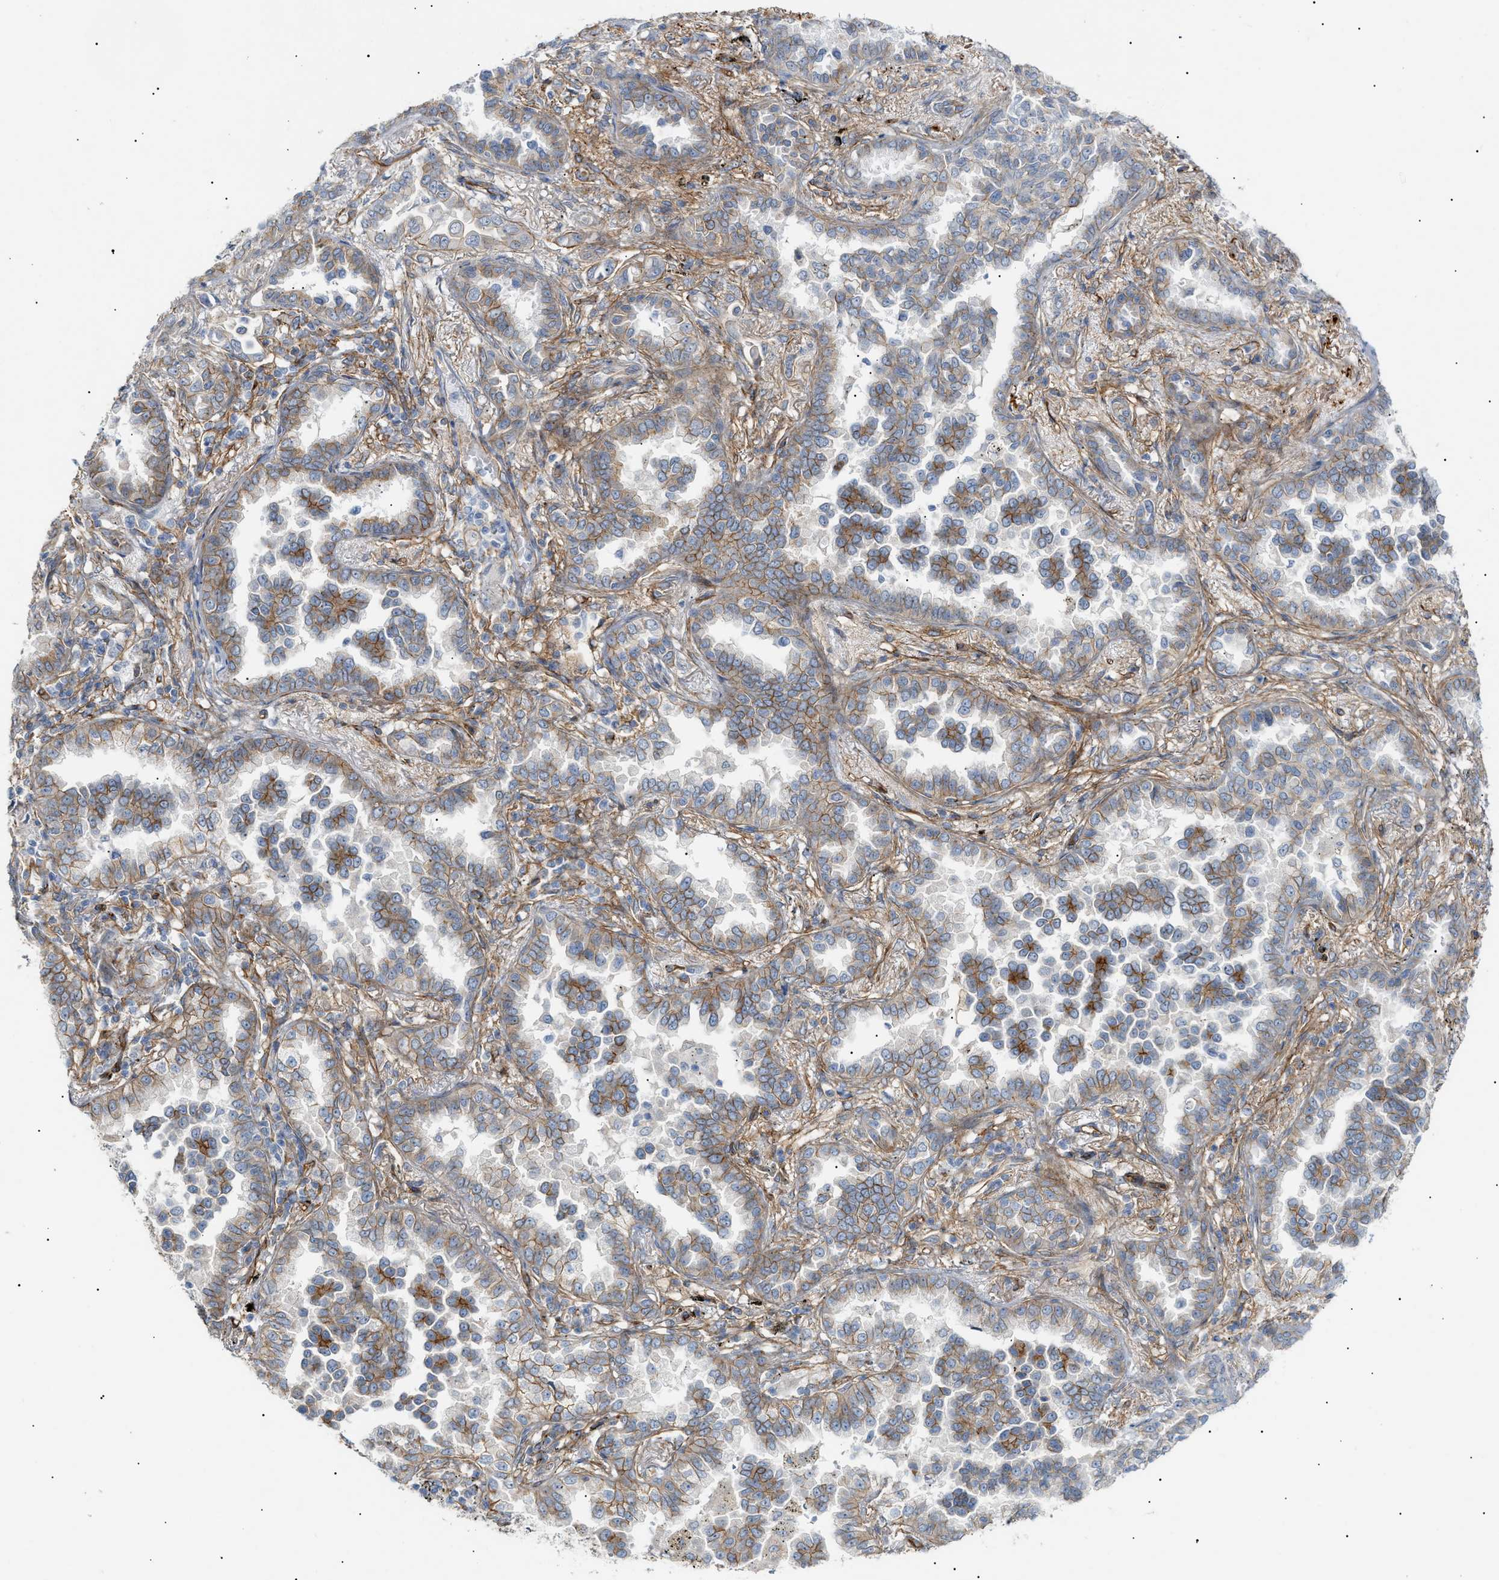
{"staining": {"intensity": "moderate", "quantity": "25%-75%", "location": "cytoplasmic/membranous"}, "tissue": "lung cancer", "cell_type": "Tumor cells", "image_type": "cancer", "snomed": [{"axis": "morphology", "description": "Normal tissue, NOS"}, {"axis": "morphology", "description": "Adenocarcinoma, NOS"}, {"axis": "topography", "description": "Lung"}], "caption": "Lung cancer (adenocarcinoma) stained for a protein demonstrates moderate cytoplasmic/membranous positivity in tumor cells.", "gene": "ZFHX2", "patient": {"sex": "male", "age": 59}}